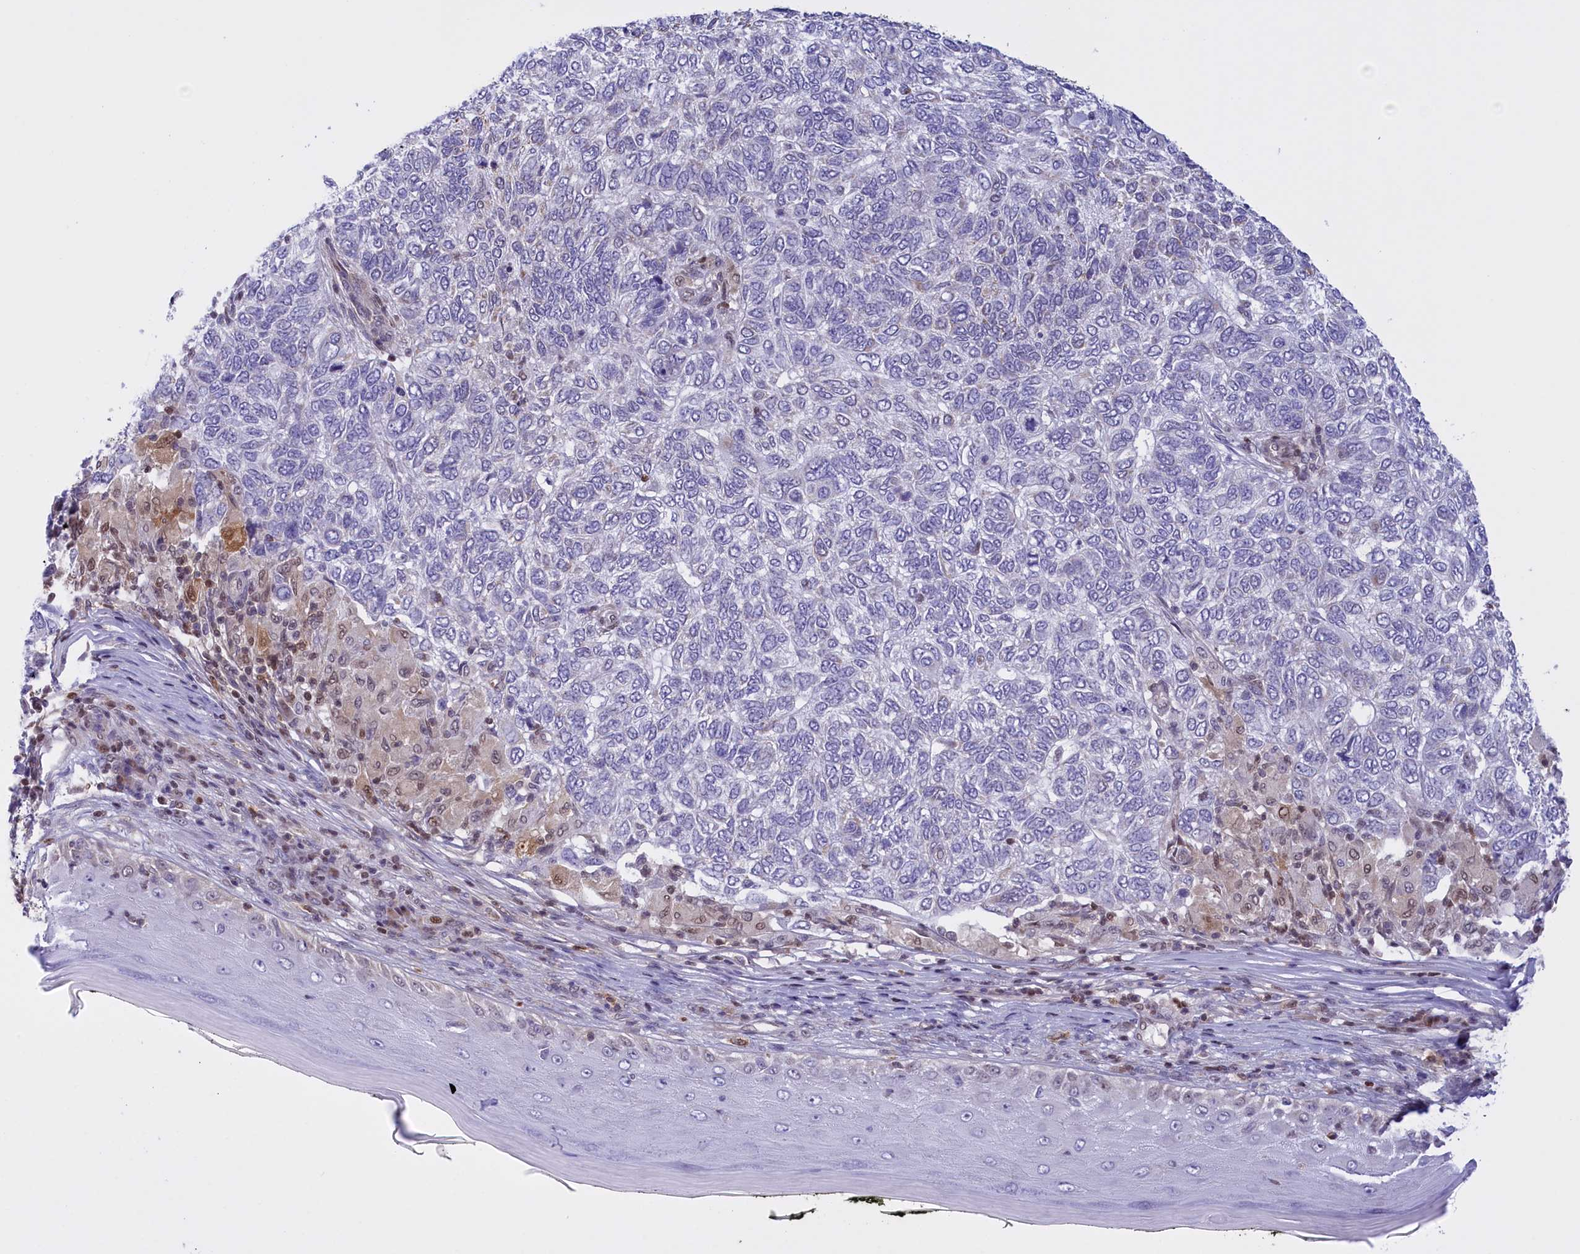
{"staining": {"intensity": "negative", "quantity": "none", "location": "none"}, "tissue": "skin cancer", "cell_type": "Tumor cells", "image_type": "cancer", "snomed": [{"axis": "morphology", "description": "Basal cell carcinoma"}, {"axis": "topography", "description": "Skin"}], "caption": "IHC photomicrograph of neoplastic tissue: human skin basal cell carcinoma stained with DAB shows no significant protein positivity in tumor cells.", "gene": "IZUMO2", "patient": {"sex": "female", "age": 65}}